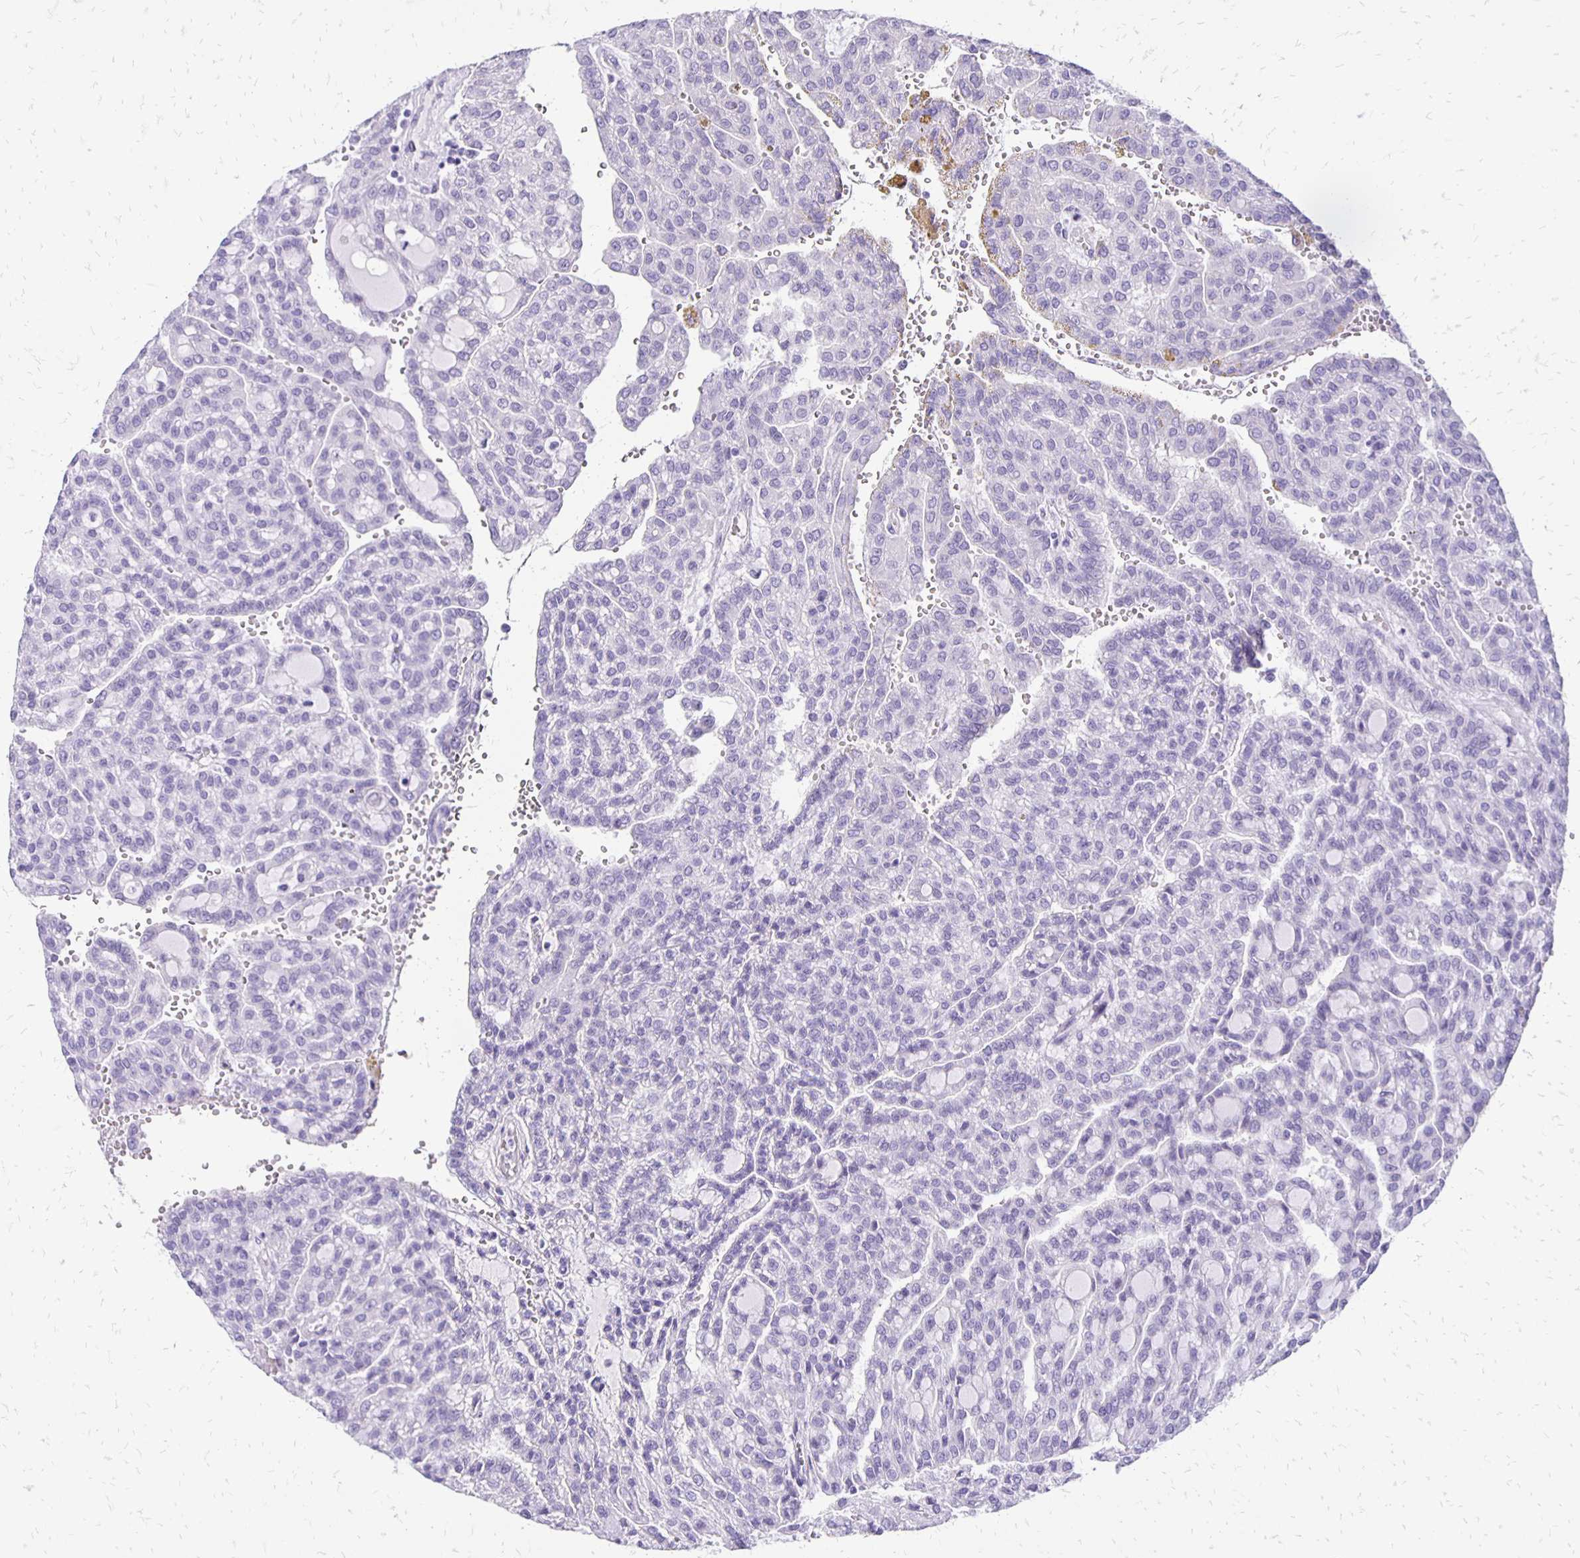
{"staining": {"intensity": "negative", "quantity": "none", "location": "none"}, "tissue": "renal cancer", "cell_type": "Tumor cells", "image_type": "cancer", "snomed": [{"axis": "morphology", "description": "Adenocarcinoma, NOS"}, {"axis": "topography", "description": "Kidney"}], "caption": "Adenocarcinoma (renal) was stained to show a protein in brown. There is no significant staining in tumor cells.", "gene": "ANKRD45", "patient": {"sex": "male", "age": 63}}